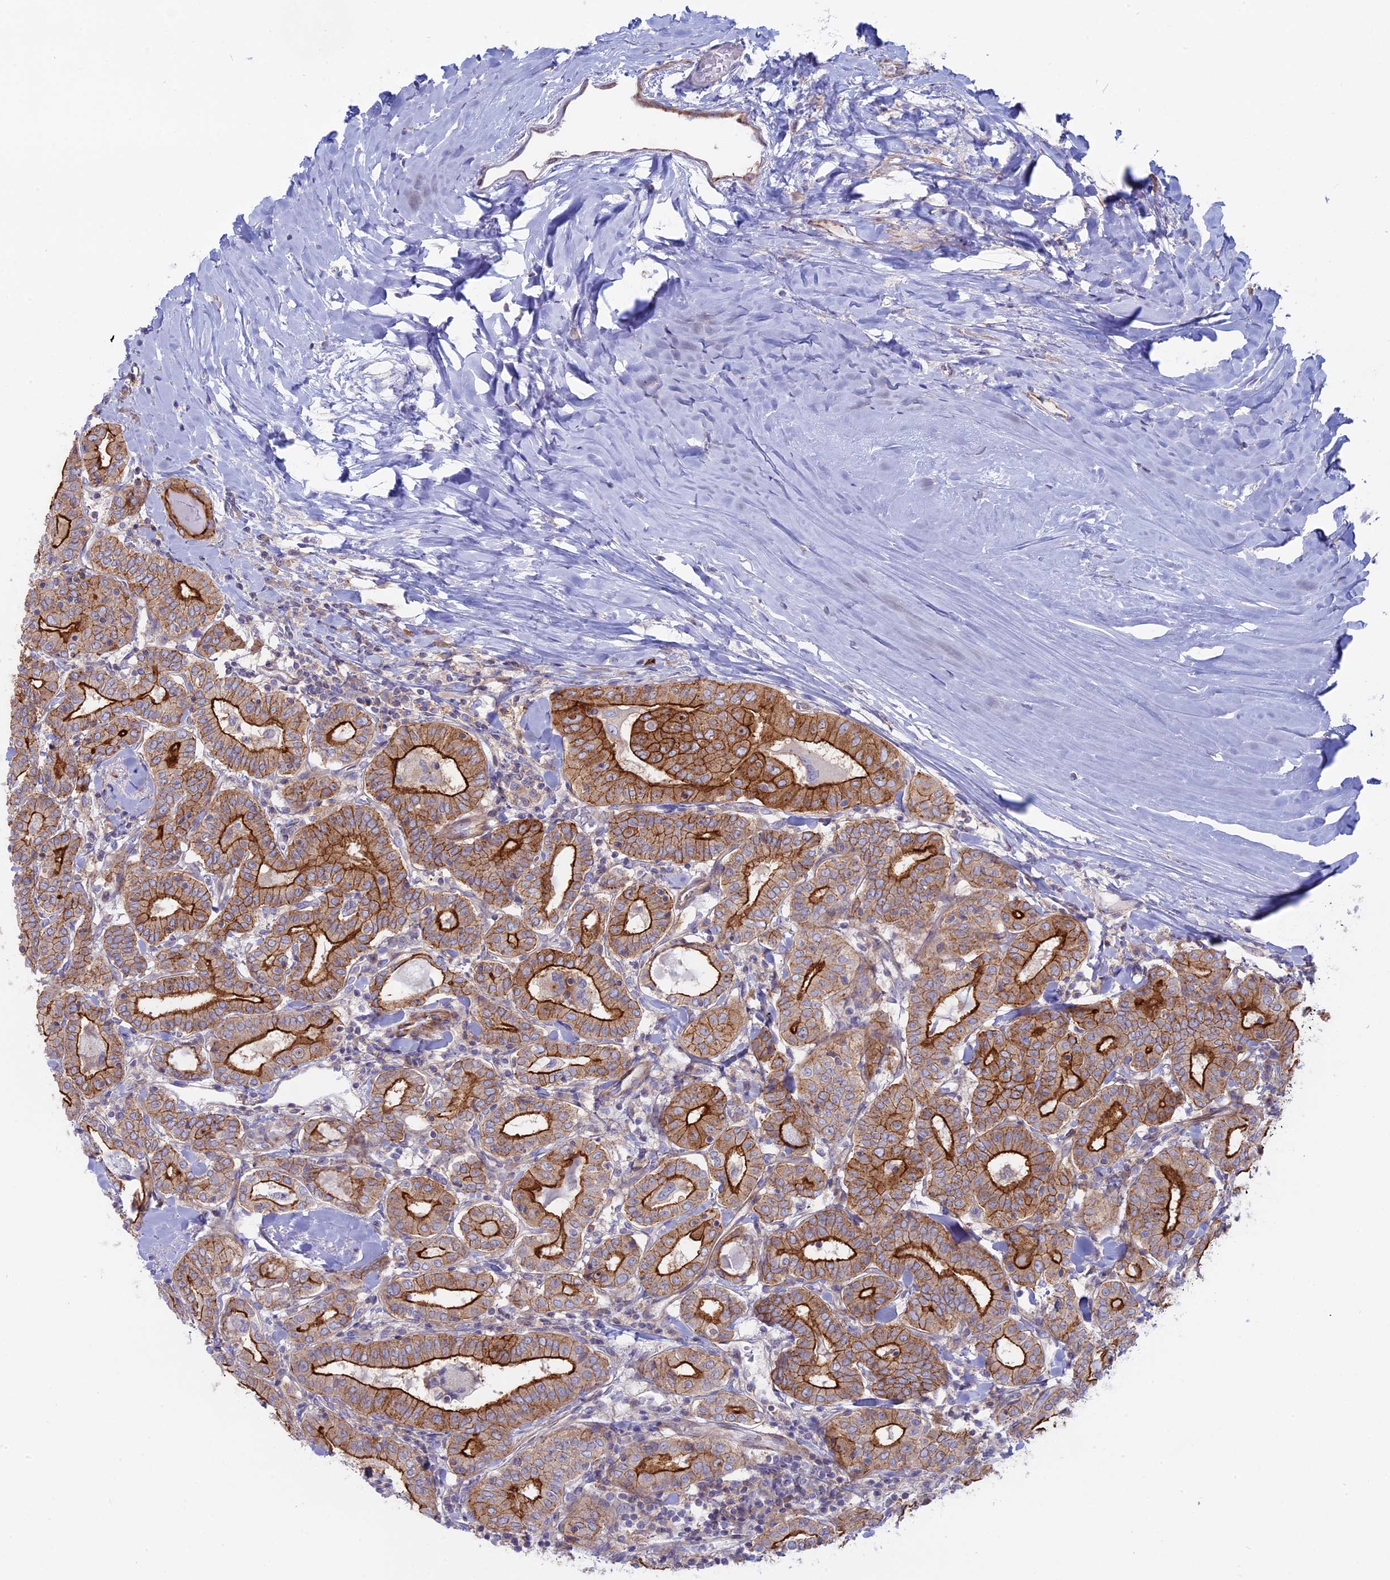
{"staining": {"intensity": "strong", "quantity": ">75%", "location": "cytoplasmic/membranous"}, "tissue": "thyroid cancer", "cell_type": "Tumor cells", "image_type": "cancer", "snomed": [{"axis": "morphology", "description": "Papillary adenocarcinoma, NOS"}, {"axis": "topography", "description": "Thyroid gland"}], "caption": "Immunohistochemical staining of human thyroid cancer (papillary adenocarcinoma) reveals high levels of strong cytoplasmic/membranous staining in approximately >75% of tumor cells.", "gene": "MYO5B", "patient": {"sex": "female", "age": 72}}